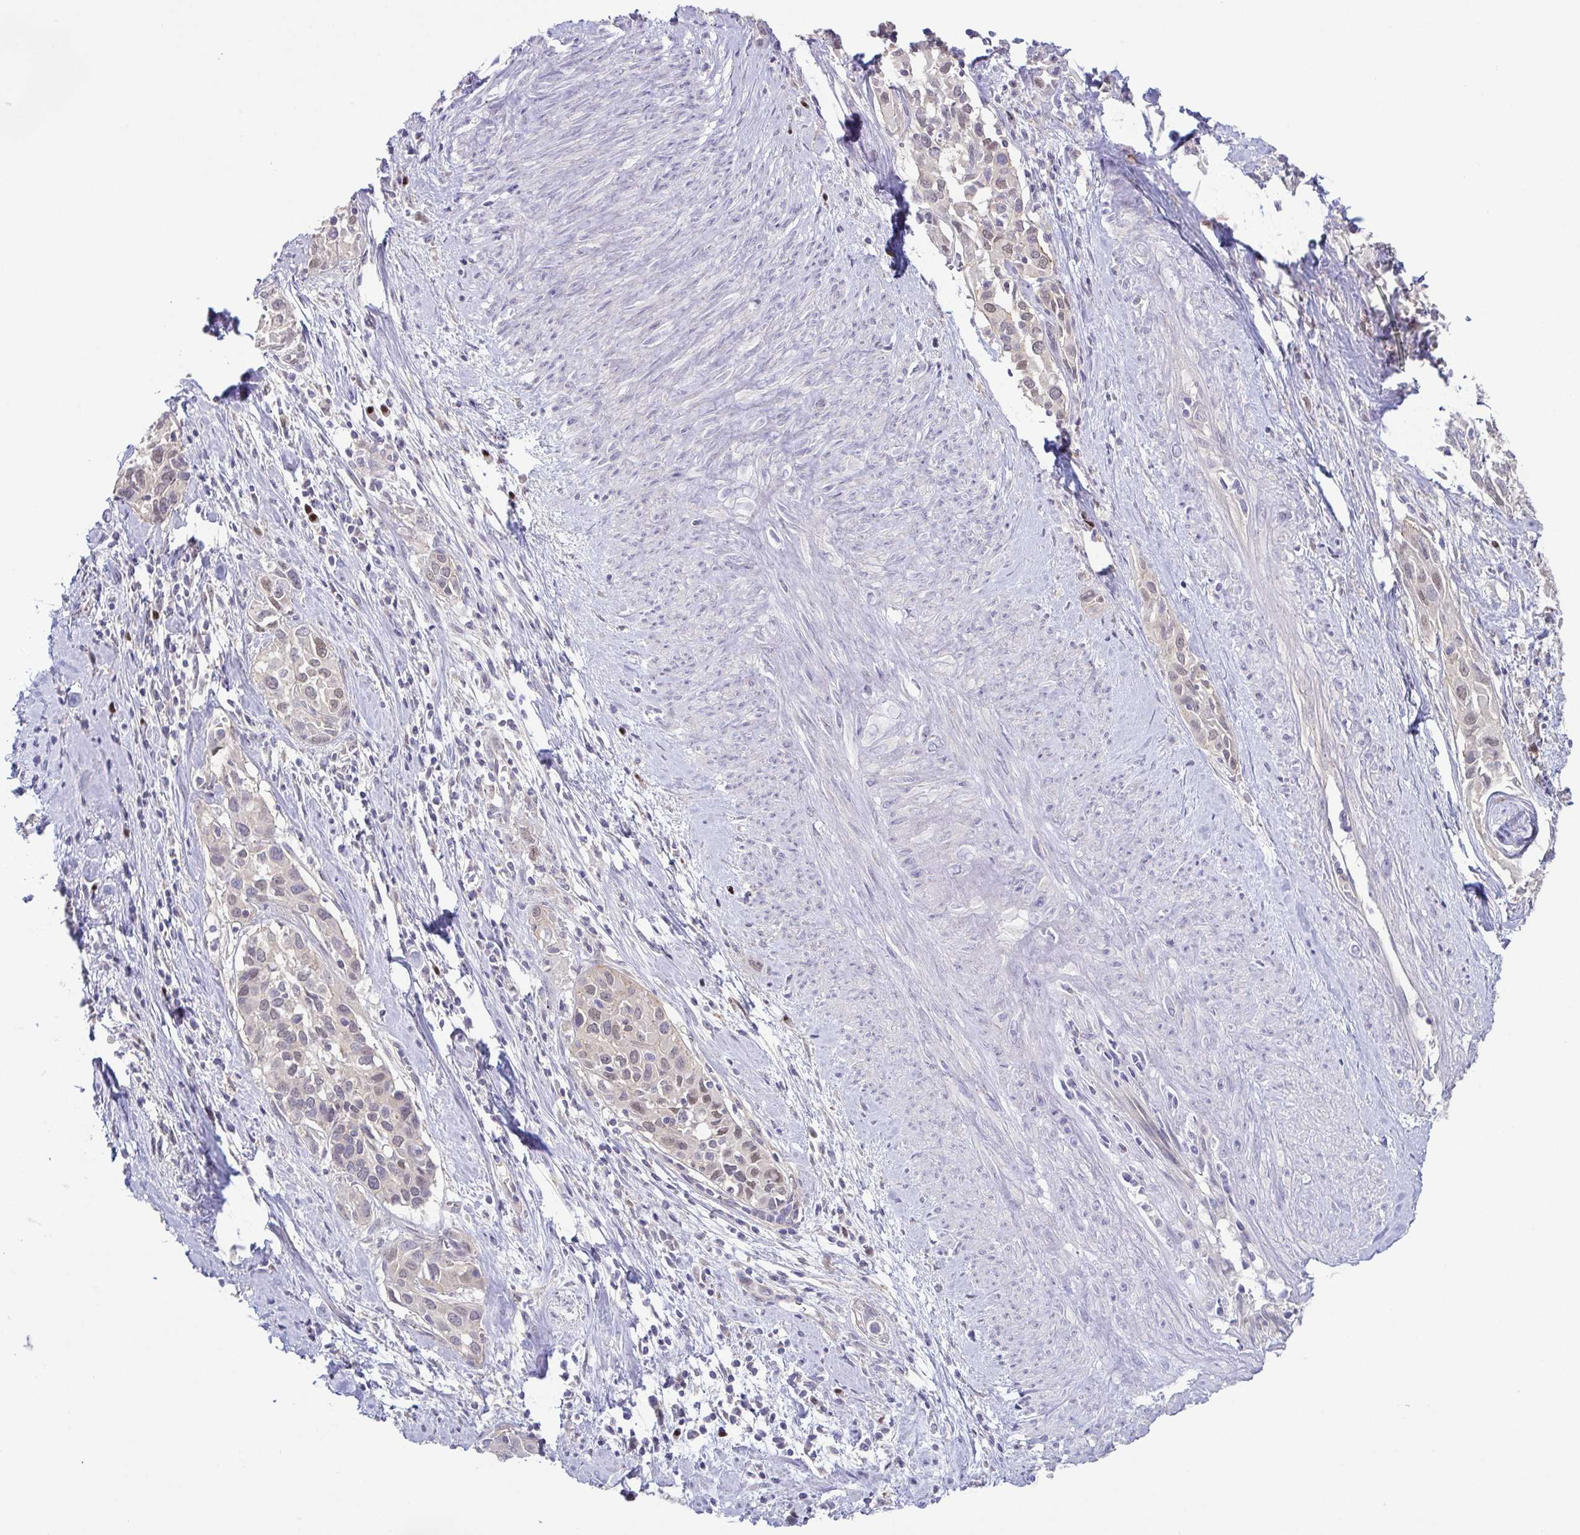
{"staining": {"intensity": "weak", "quantity": "25%-75%", "location": "nuclear"}, "tissue": "cervical cancer", "cell_type": "Tumor cells", "image_type": "cancer", "snomed": [{"axis": "morphology", "description": "Squamous cell carcinoma, NOS"}, {"axis": "topography", "description": "Cervix"}], "caption": "DAB immunohistochemical staining of human squamous cell carcinoma (cervical) displays weak nuclear protein staining in approximately 25%-75% of tumor cells.", "gene": "UBE2Q1", "patient": {"sex": "female", "age": 51}}